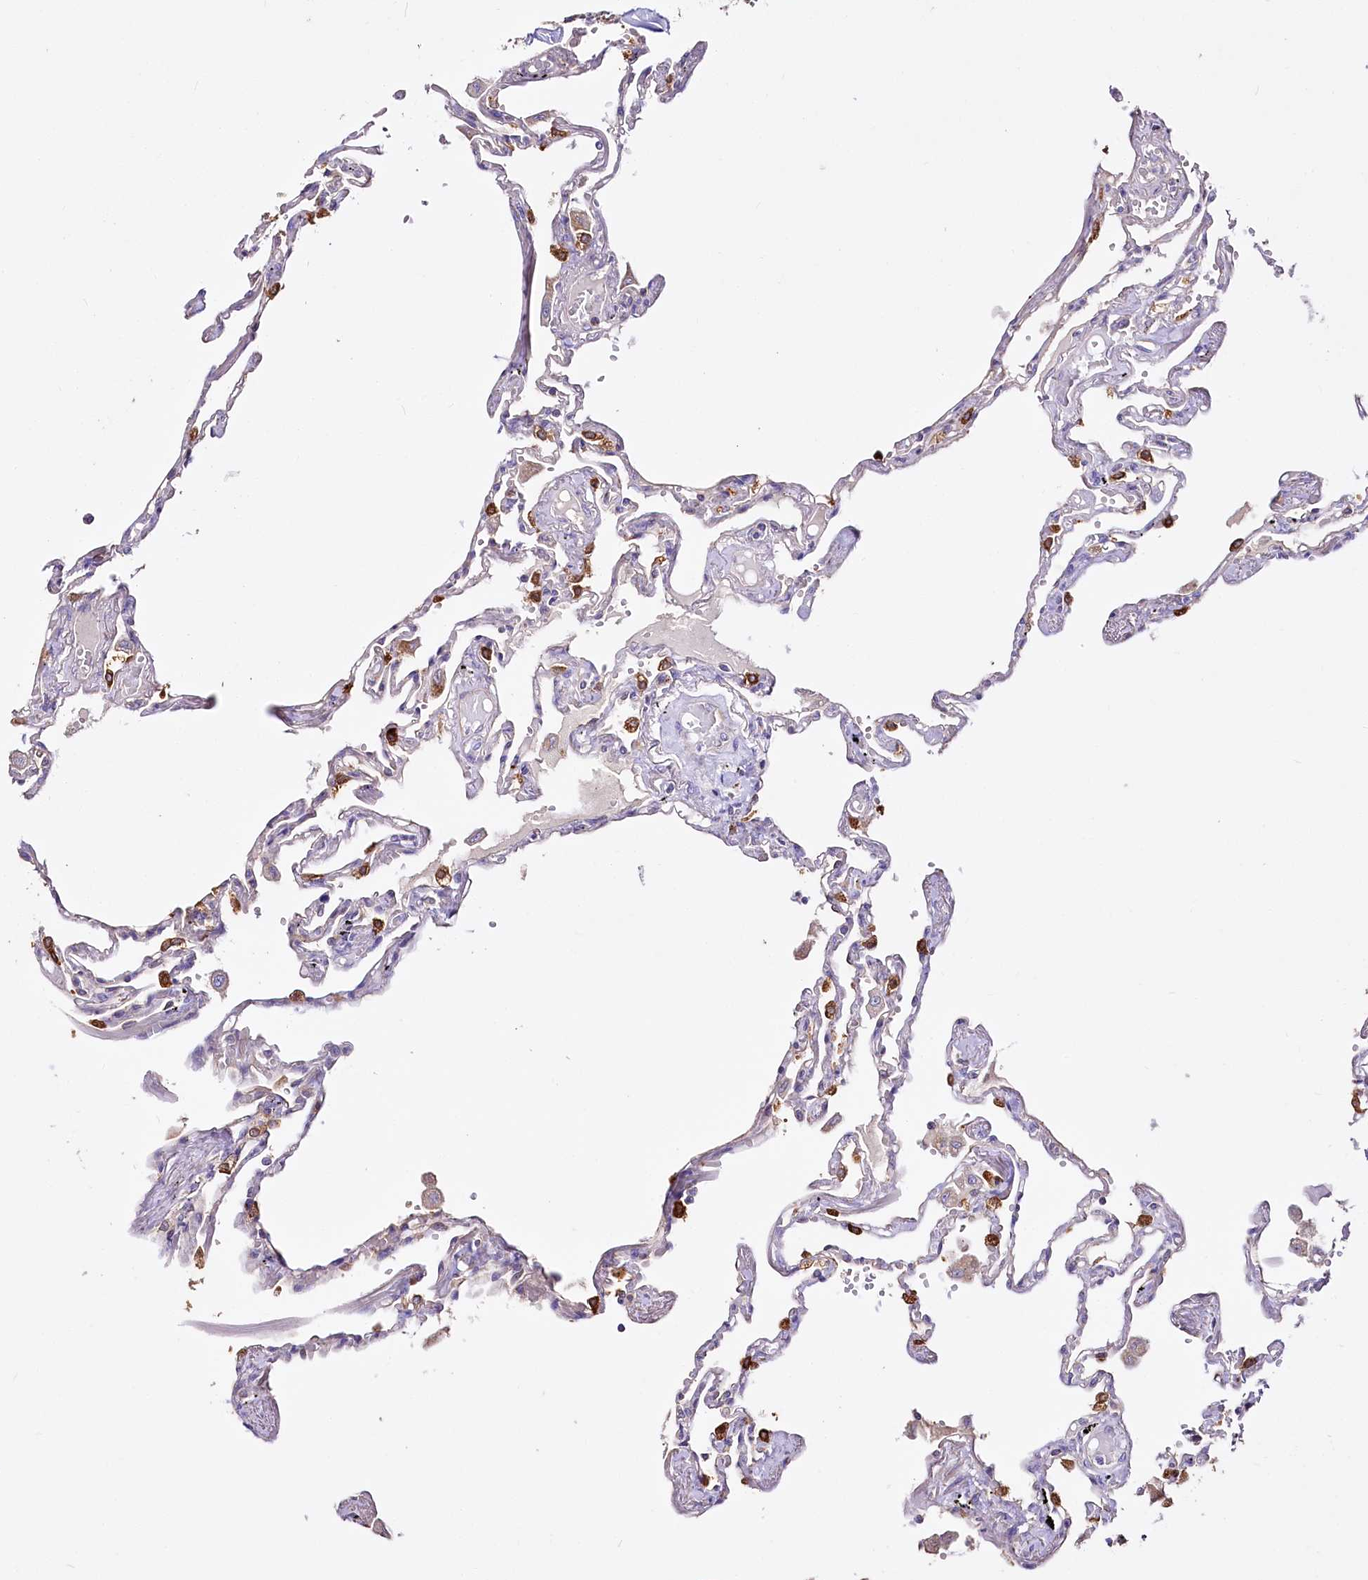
{"staining": {"intensity": "strong", "quantity": "<25%", "location": "cytoplasmic/membranous"}, "tissue": "lung", "cell_type": "Alveolar cells", "image_type": "normal", "snomed": [{"axis": "morphology", "description": "Normal tissue, NOS"}, {"axis": "topography", "description": "Lung"}], "caption": "Protein staining of unremarkable lung exhibits strong cytoplasmic/membranous staining in approximately <25% of alveolar cells.", "gene": "PTER", "patient": {"sex": "female", "age": 67}}